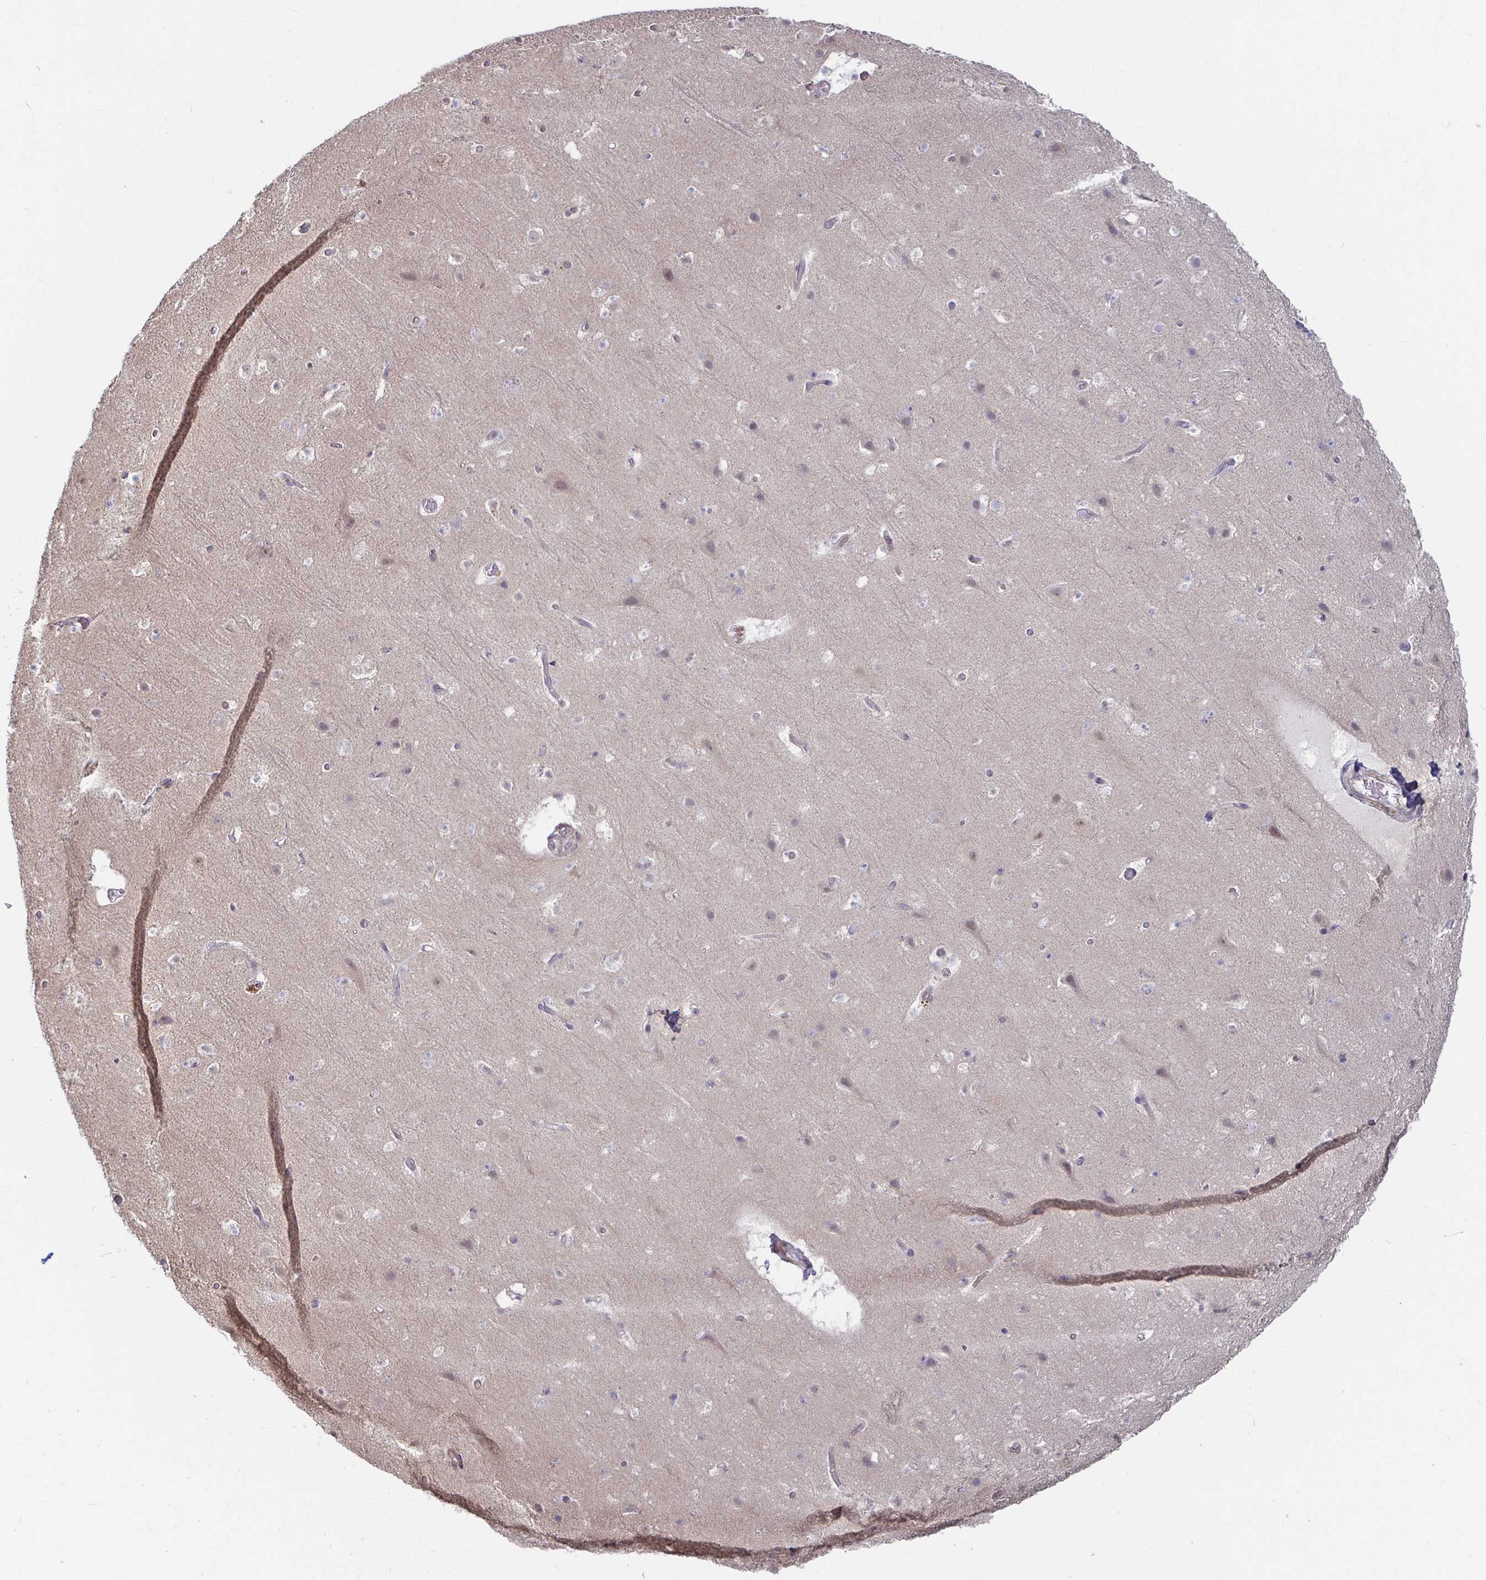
{"staining": {"intensity": "negative", "quantity": "none", "location": "none"}, "tissue": "cerebral cortex", "cell_type": "Endothelial cells", "image_type": "normal", "snomed": [{"axis": "morphology", "description": "Normal tissue, NOS"}, {"axis": "topography", "description": "Cerebral cortex"}], "caption": "An image of cerebral cortex stained for a protein shows no brown staining in endothelial cells.", "gene": "CAPN11", "patient": {"sex": "female", "age": 42}}